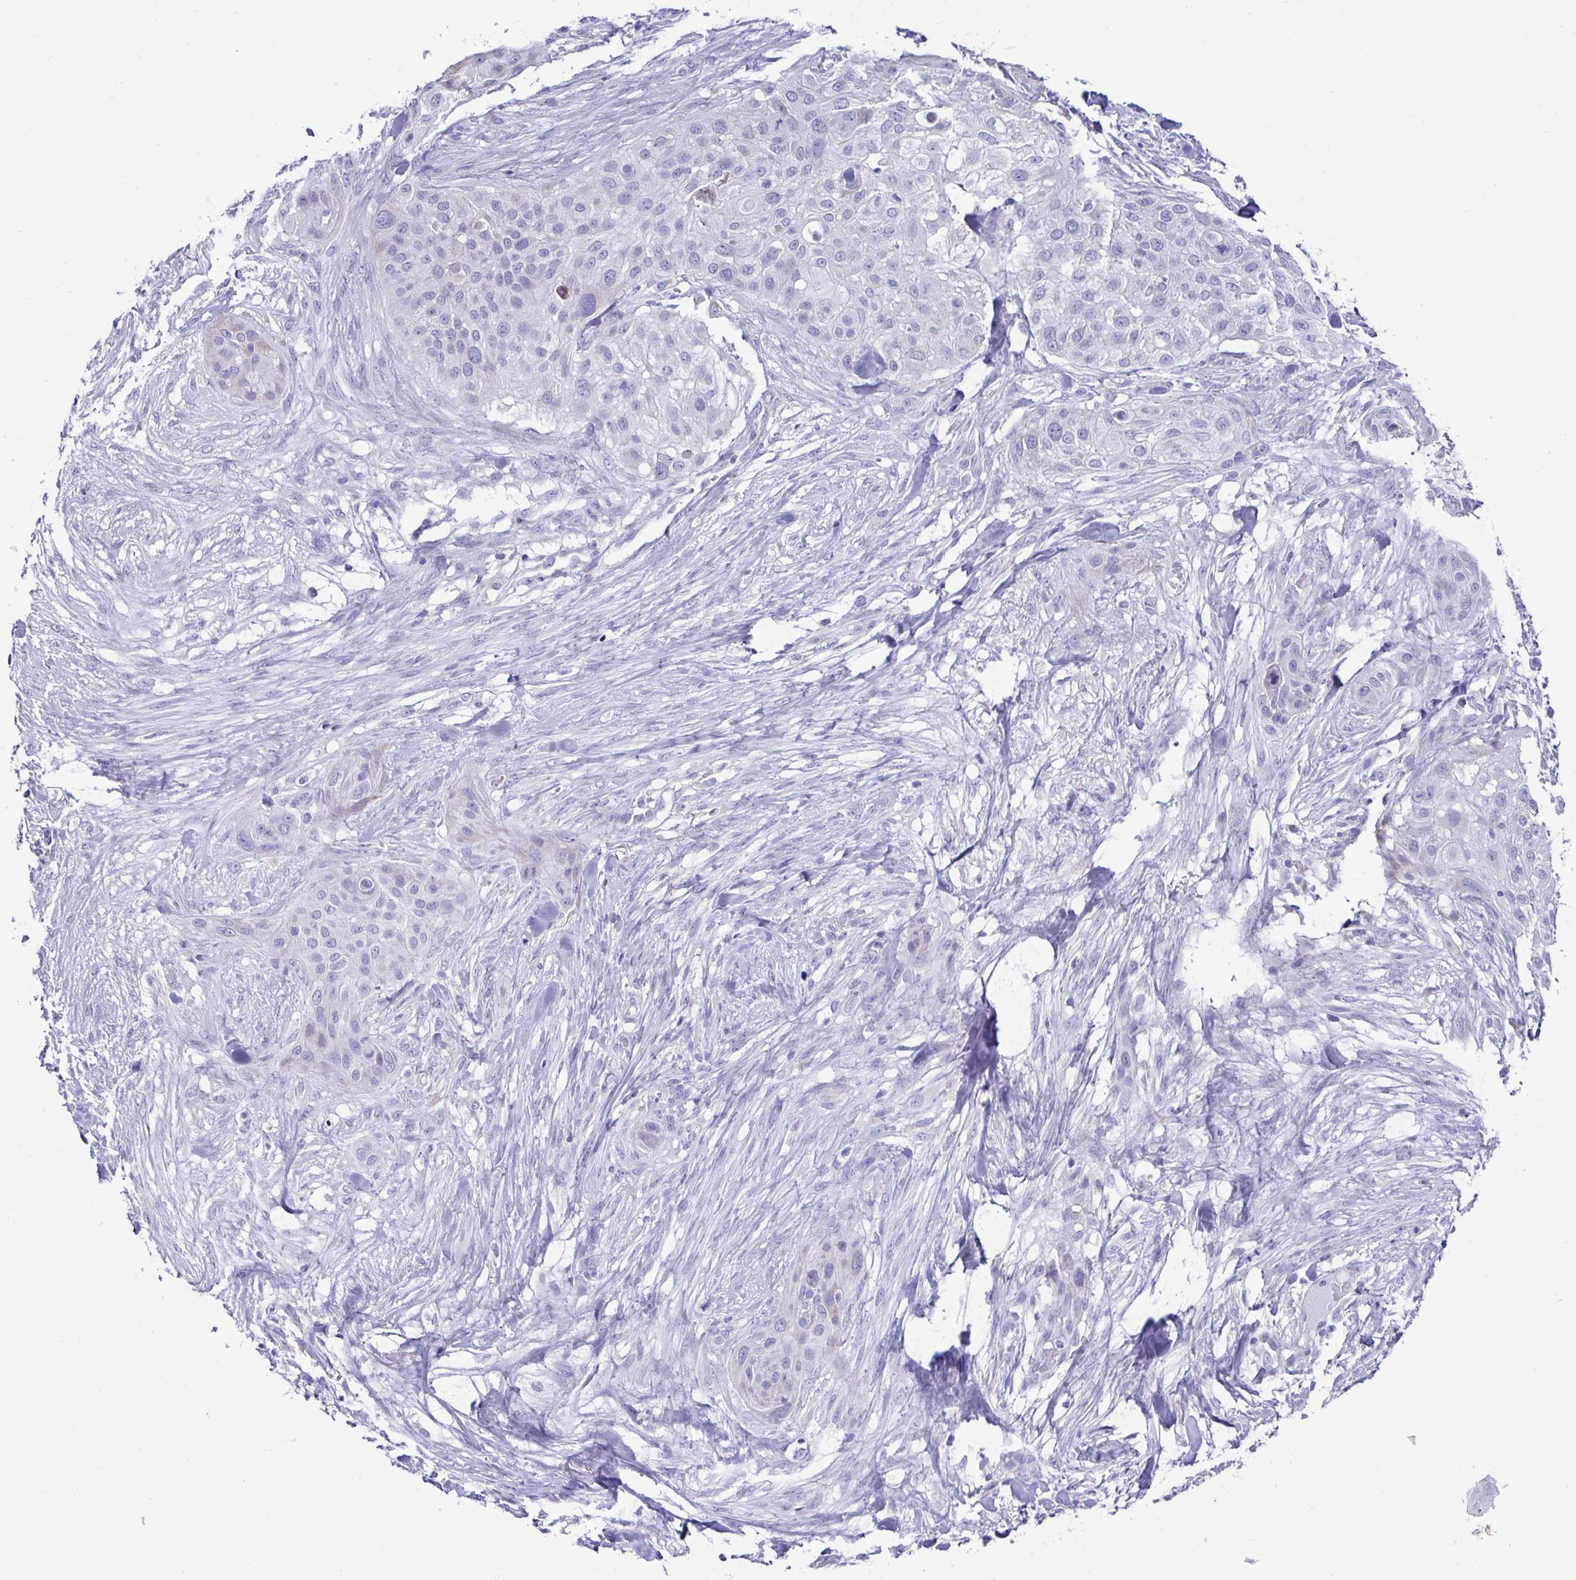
{"staining": {"intensity": "negative", "quantity": "none", "location": "none"}, "tissue": "skin cancer", "cell_type": "Tumor cells", "image_type": "cancer", "snomed": [{"axis": "morphology", "description": "Squamous cell carcinoma, NOS"}, {"axis": "topography", "description": "Skin"}], "caption": "High magnification brightfield microscopy of skin cancer (squamous cell carcinoma) stained with DAB (3,3'-diaminobenzidine) (brown) and counterstained with hematoxylin (blue): tumor cells show no significant positivity.", "gene": "TFPI2", "patient": {"sex": "female", "age": 87}}